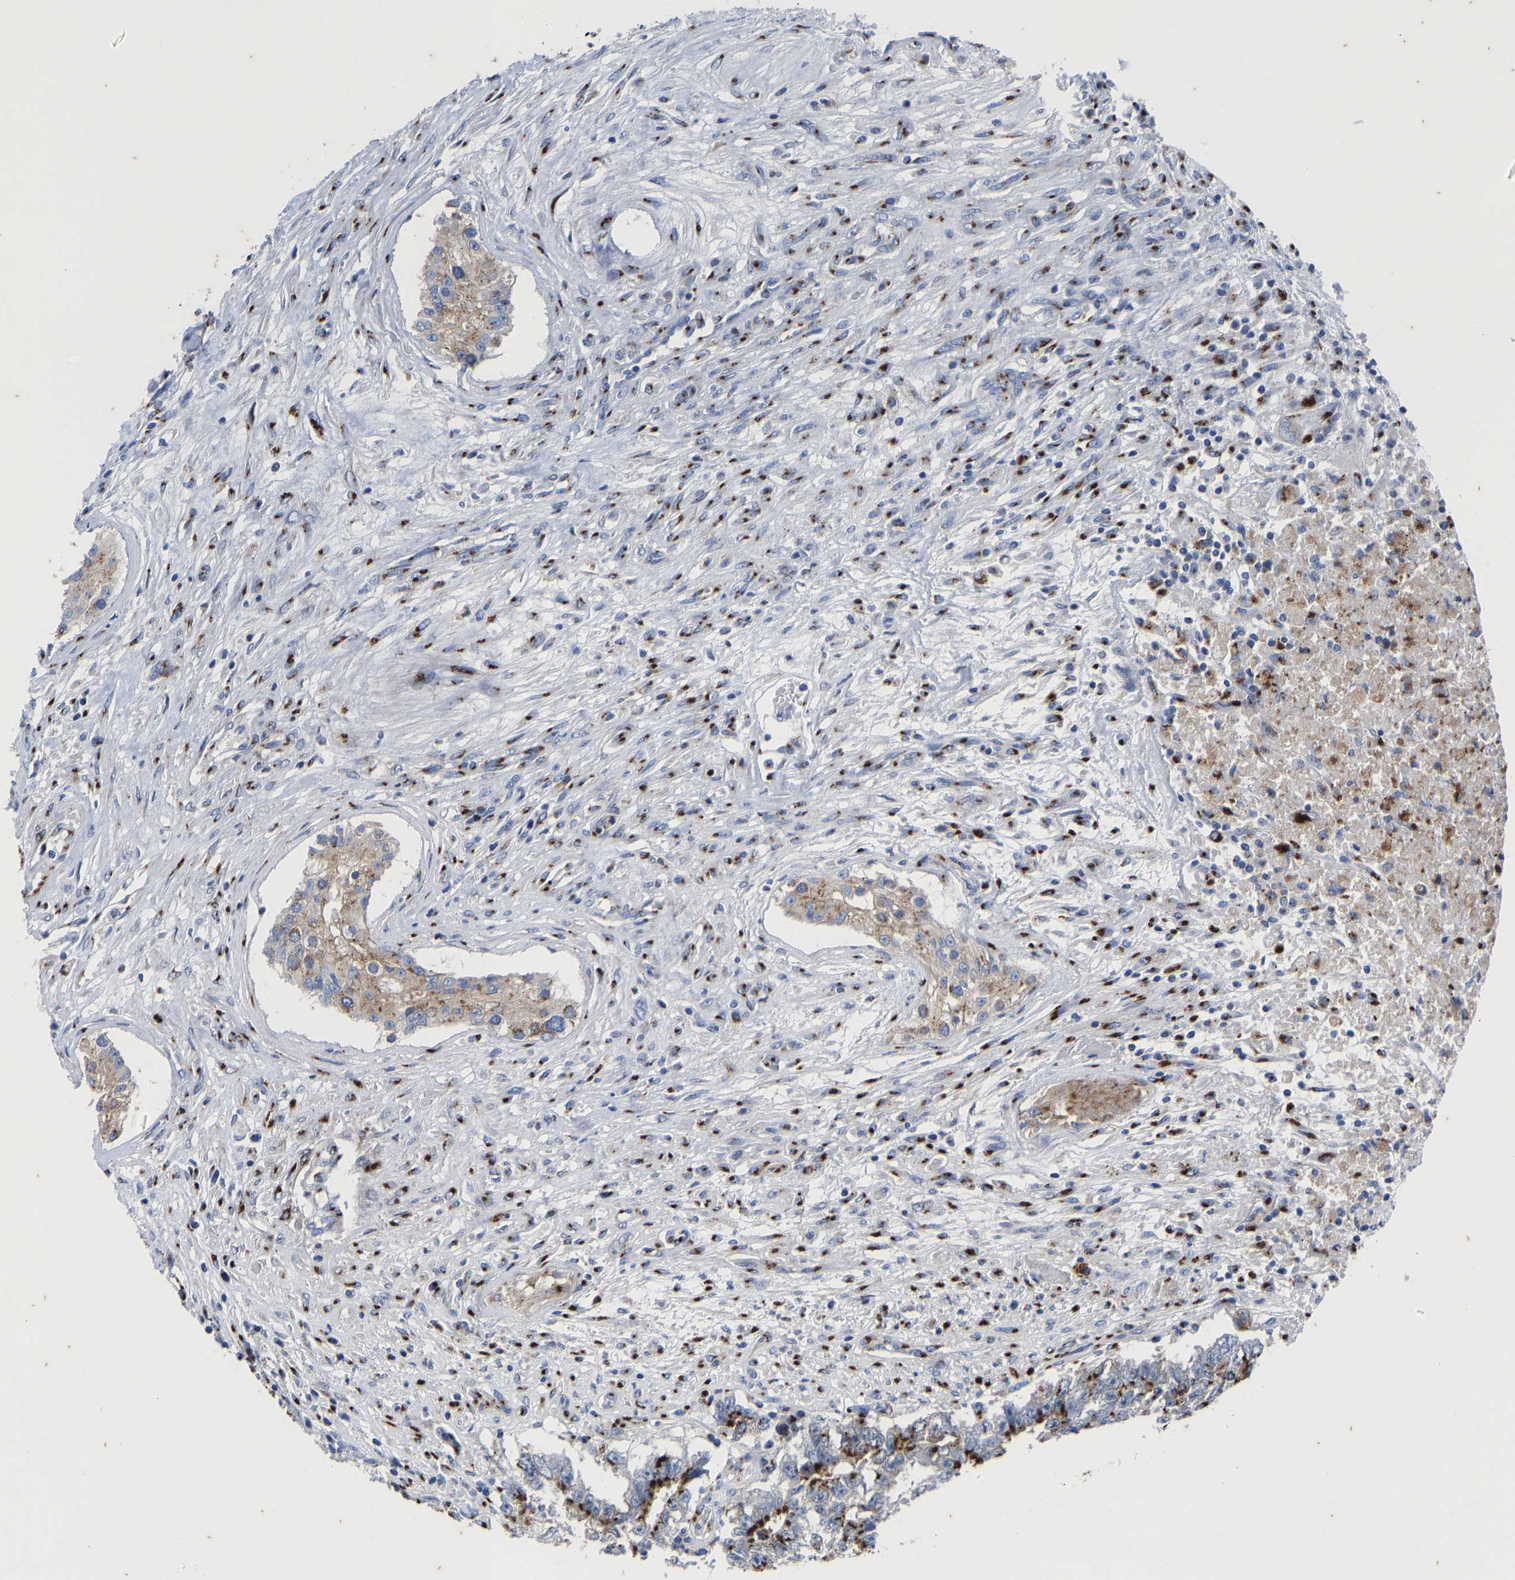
{"staining": {"intensity": "strong", "quantity": ">75%", "location": "cytoplasmic/membranous"}, "tissue": "testis cancer", "cell_type": "Tumor cells", "image_type": "cancer", "snomed": [{"axis": "morphology", "description": "Carcinoma, Embryonal, NOS"}, {"axis": "topography", "description": "Testis"}], "caption": "This histopathology image exhibits immunohistochemistry (IHC) staining of human testis cancer (embryonal carcinoma), with high strong cytoplasmic/membranous positivity in about >75% of tumor cells.", "gene": "TMEM87A", "patient": {"sex": "male", "age": 25}}